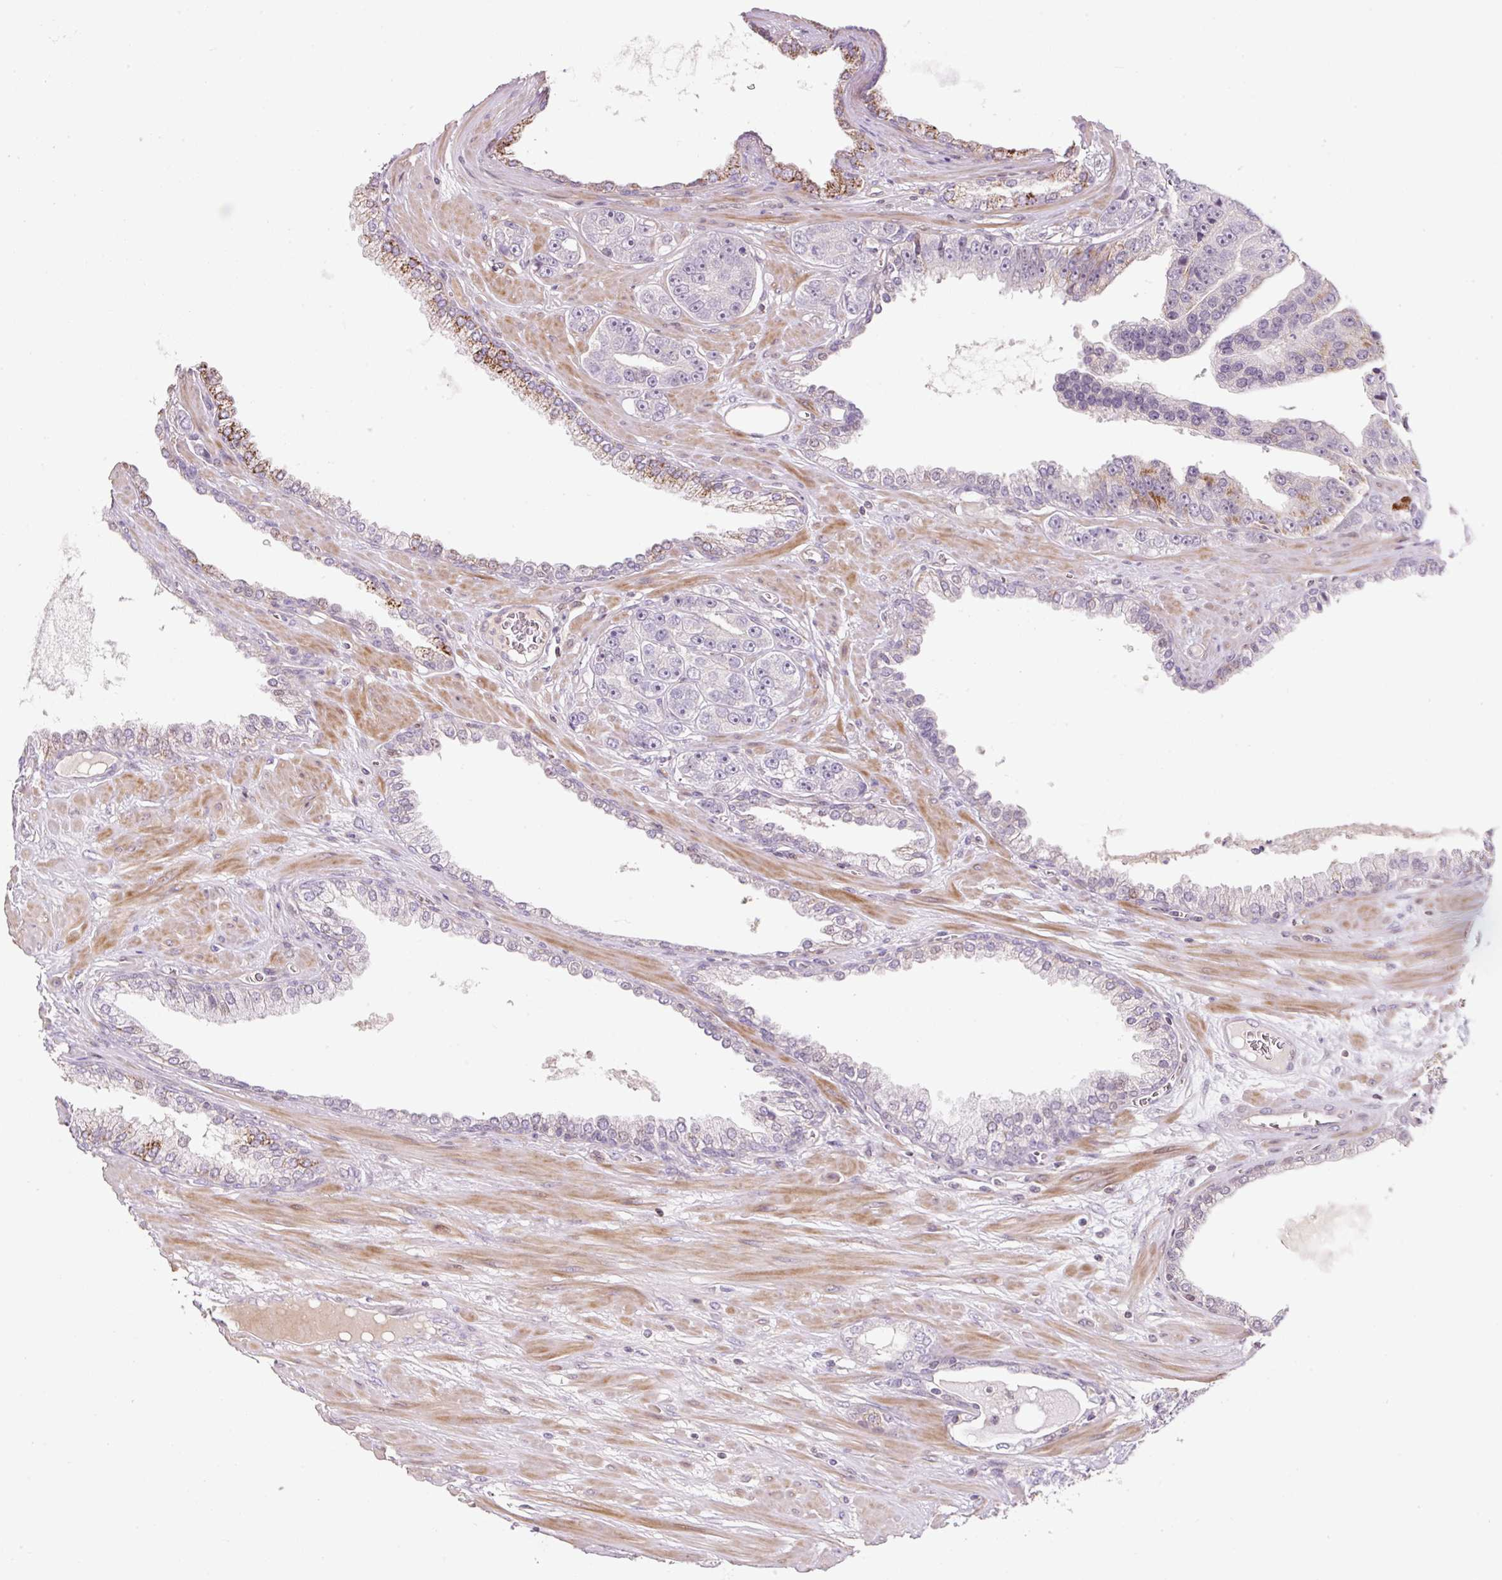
{"staining": {"intensity": "negative", "quantity": "none", "location": "none"}, "tissue": "prostate cancer", "cell_type": "Tumor cells", "image_type": "cancer", "snomed": [{"axis": "morphology", "description": "Adenocarcinoma, High grade"}, {"axis": "topography", "description": "Prostate"}], "caption": "The micrograph reveals no significant staining in tumor cells of high-grade adenocarcinoma (prostate).", "gene": "ZNF552", "patient": {"sex": "male", "age": 71}}